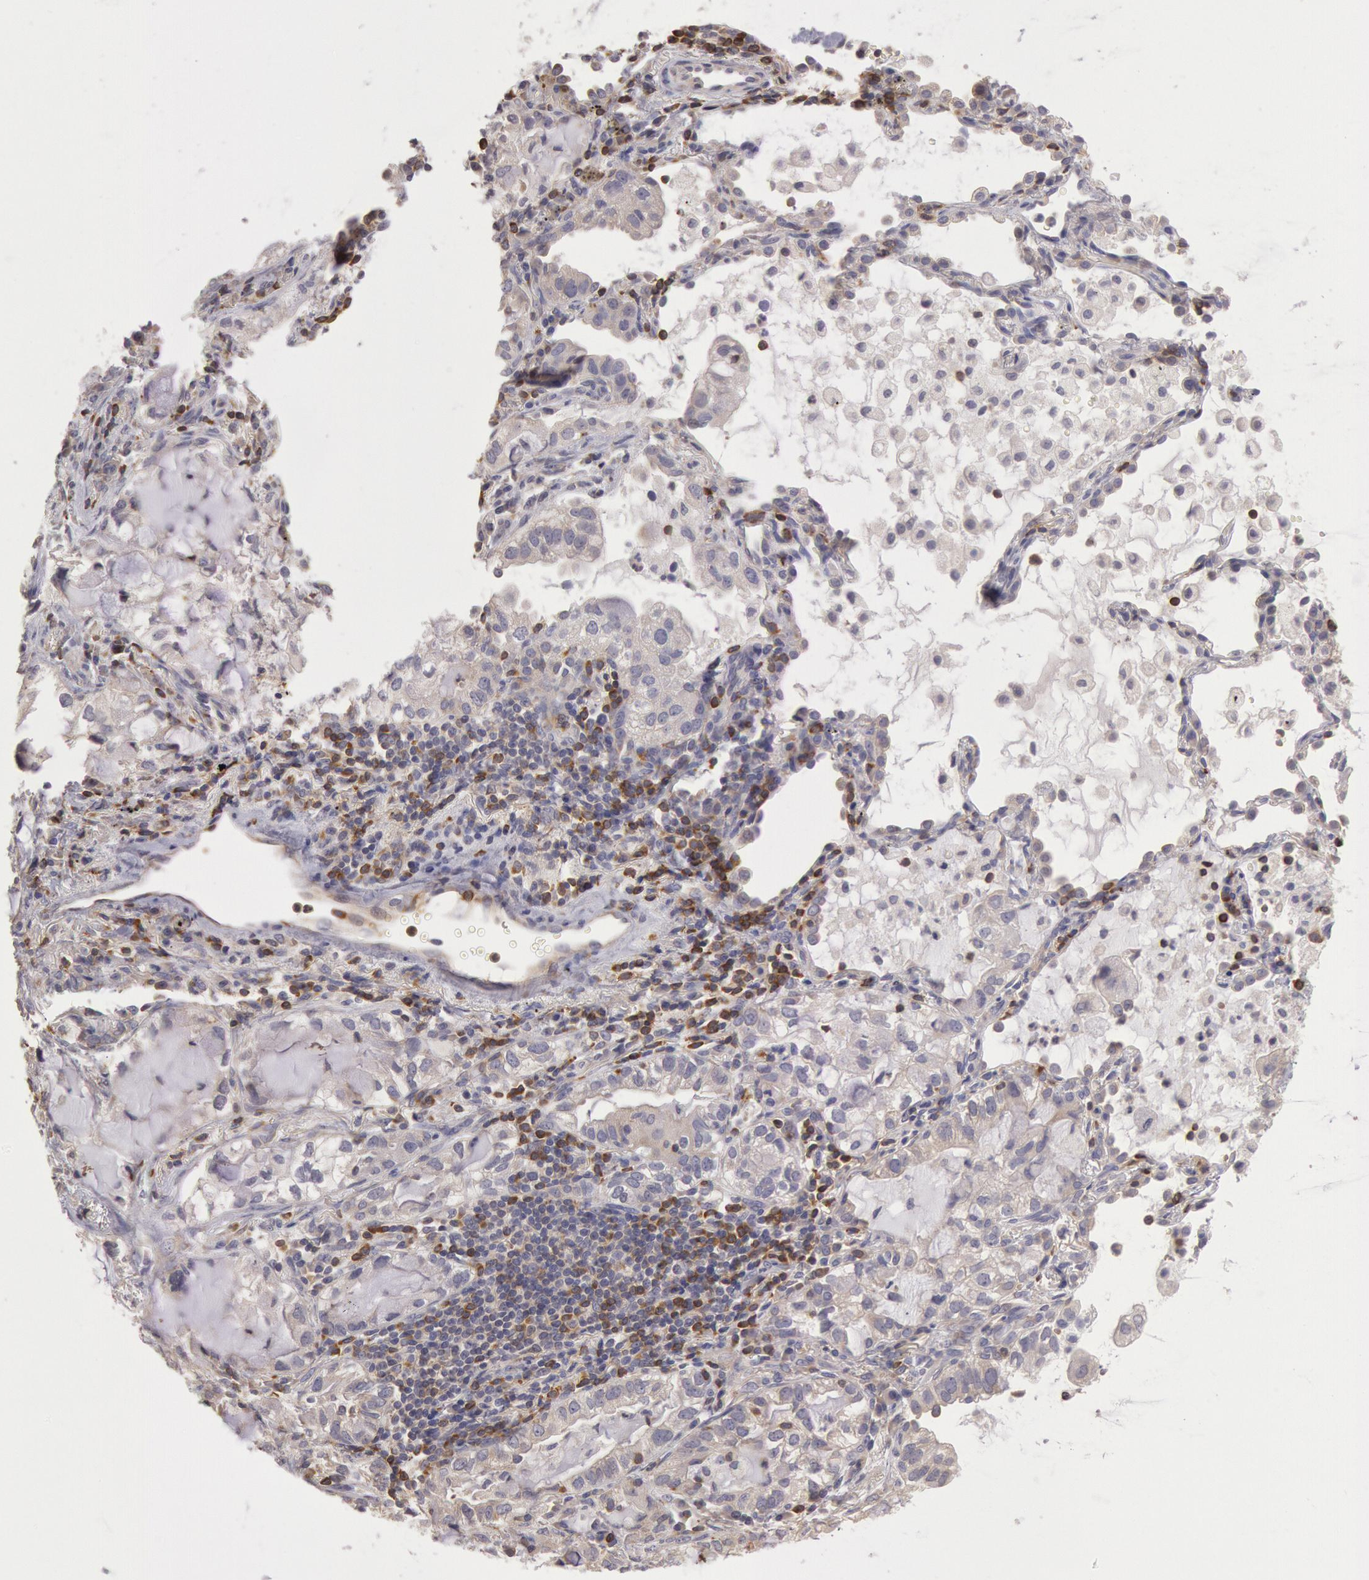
{"staining": {"intensity": "weak", "quantity": "<25%", "location": "cytoplasmic/membranous"}, "tissue": "lung cancer", "cell_type": "Tumor cells", "image_type": "cancer", "snomed": [{"axis": "morphology", "description": "Adenocarcinoma, NOS"}, {"axis": "topography", "description": "Lung"}], "caption": "An immunohistochemistry histopathology image of adenocarcinoma (lung) is shown. There is no staining in tumor cells of adenocarcinoma (lung). (DAB immunohistochemistry (IHC) with hematoxylin counter stain).", "gene": "NMT2", "patient": {"sex": "female", "age": 50}}